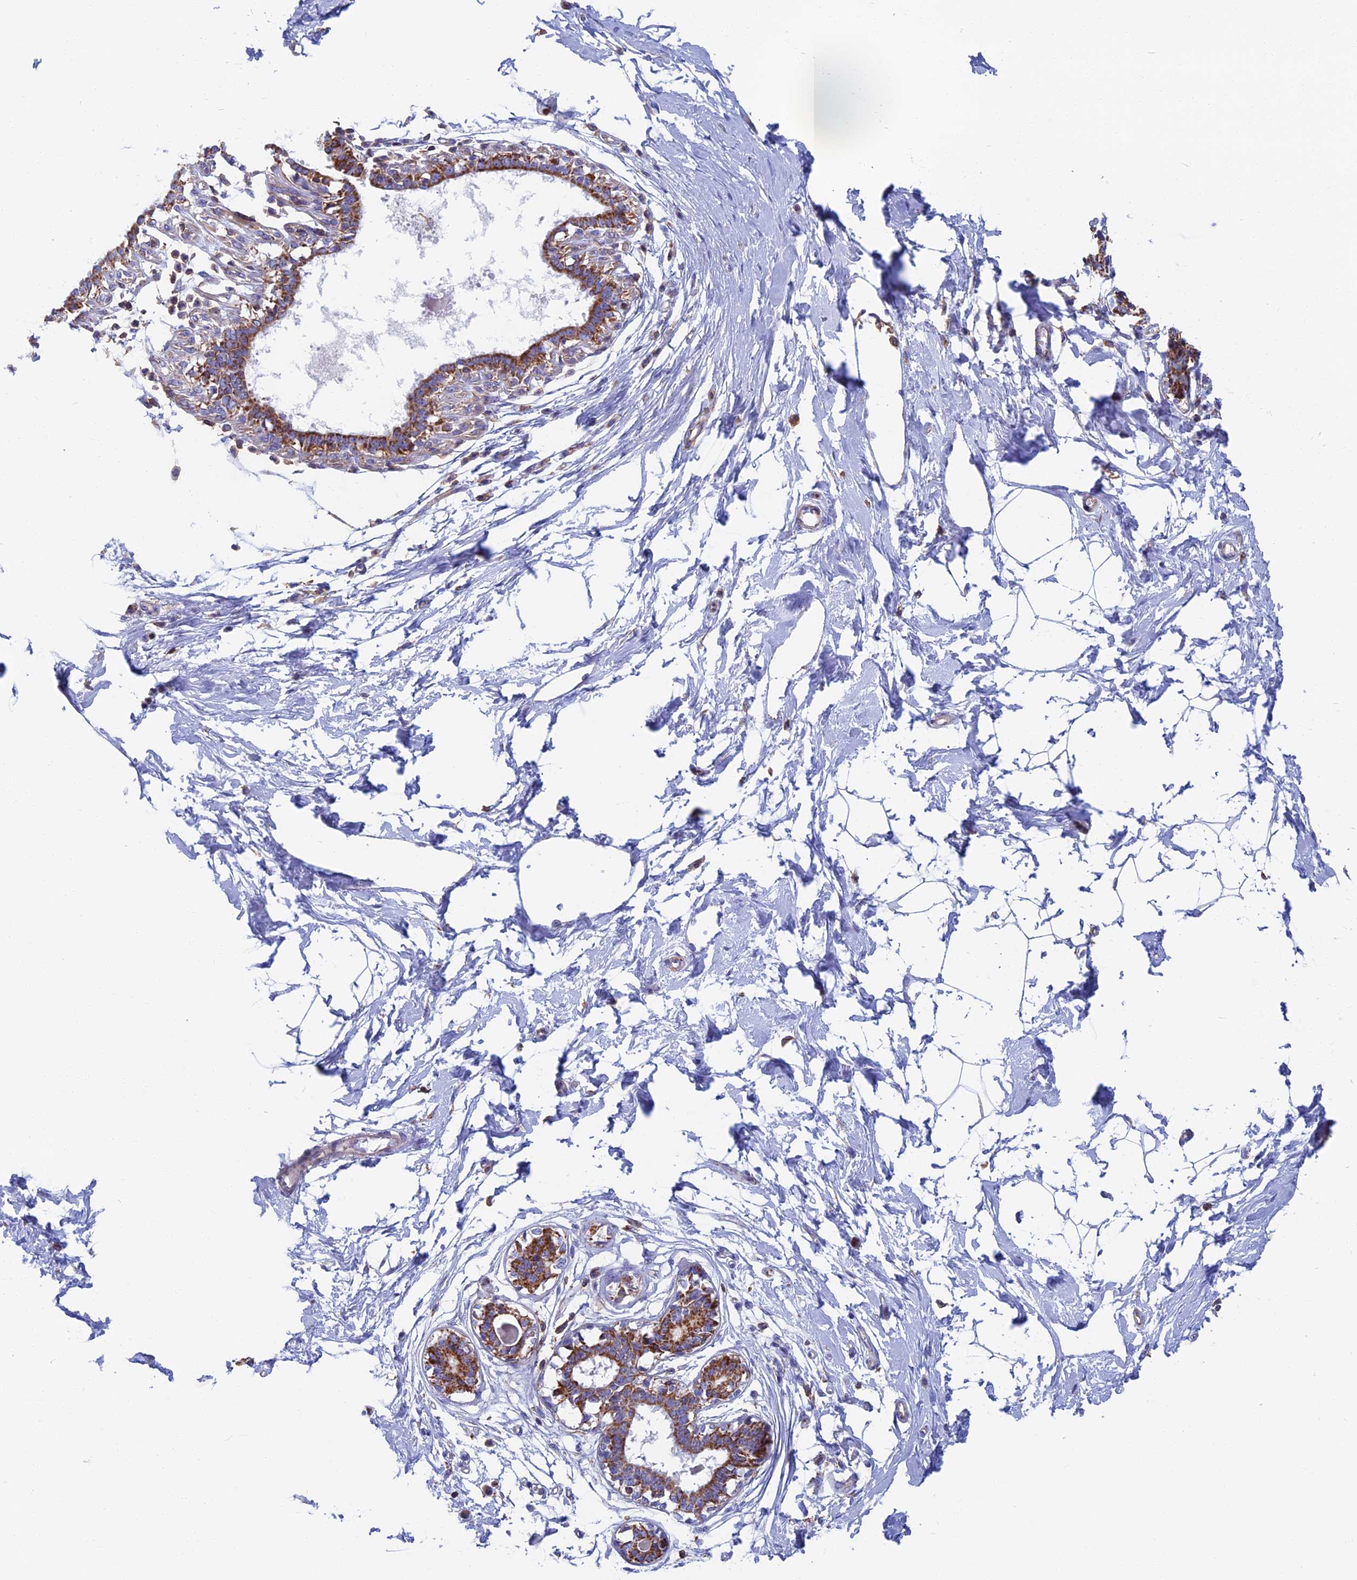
{"staining": {"intensity": "negative", "quantity": "none", "location": "none"}, "tissue": "breast", "cell_type": "Adipocytes", "image_type": "normal", "snomed": [{"axis": "morphology", "description": "Normal tissue, NOS"}, {"axis": "topography", "description": "Breast"}], "caption": "The image shows no significant staining in adipocytes of breast.", "gene": "HSD17B8", "patient": {"sex": "female", "age": 45}}